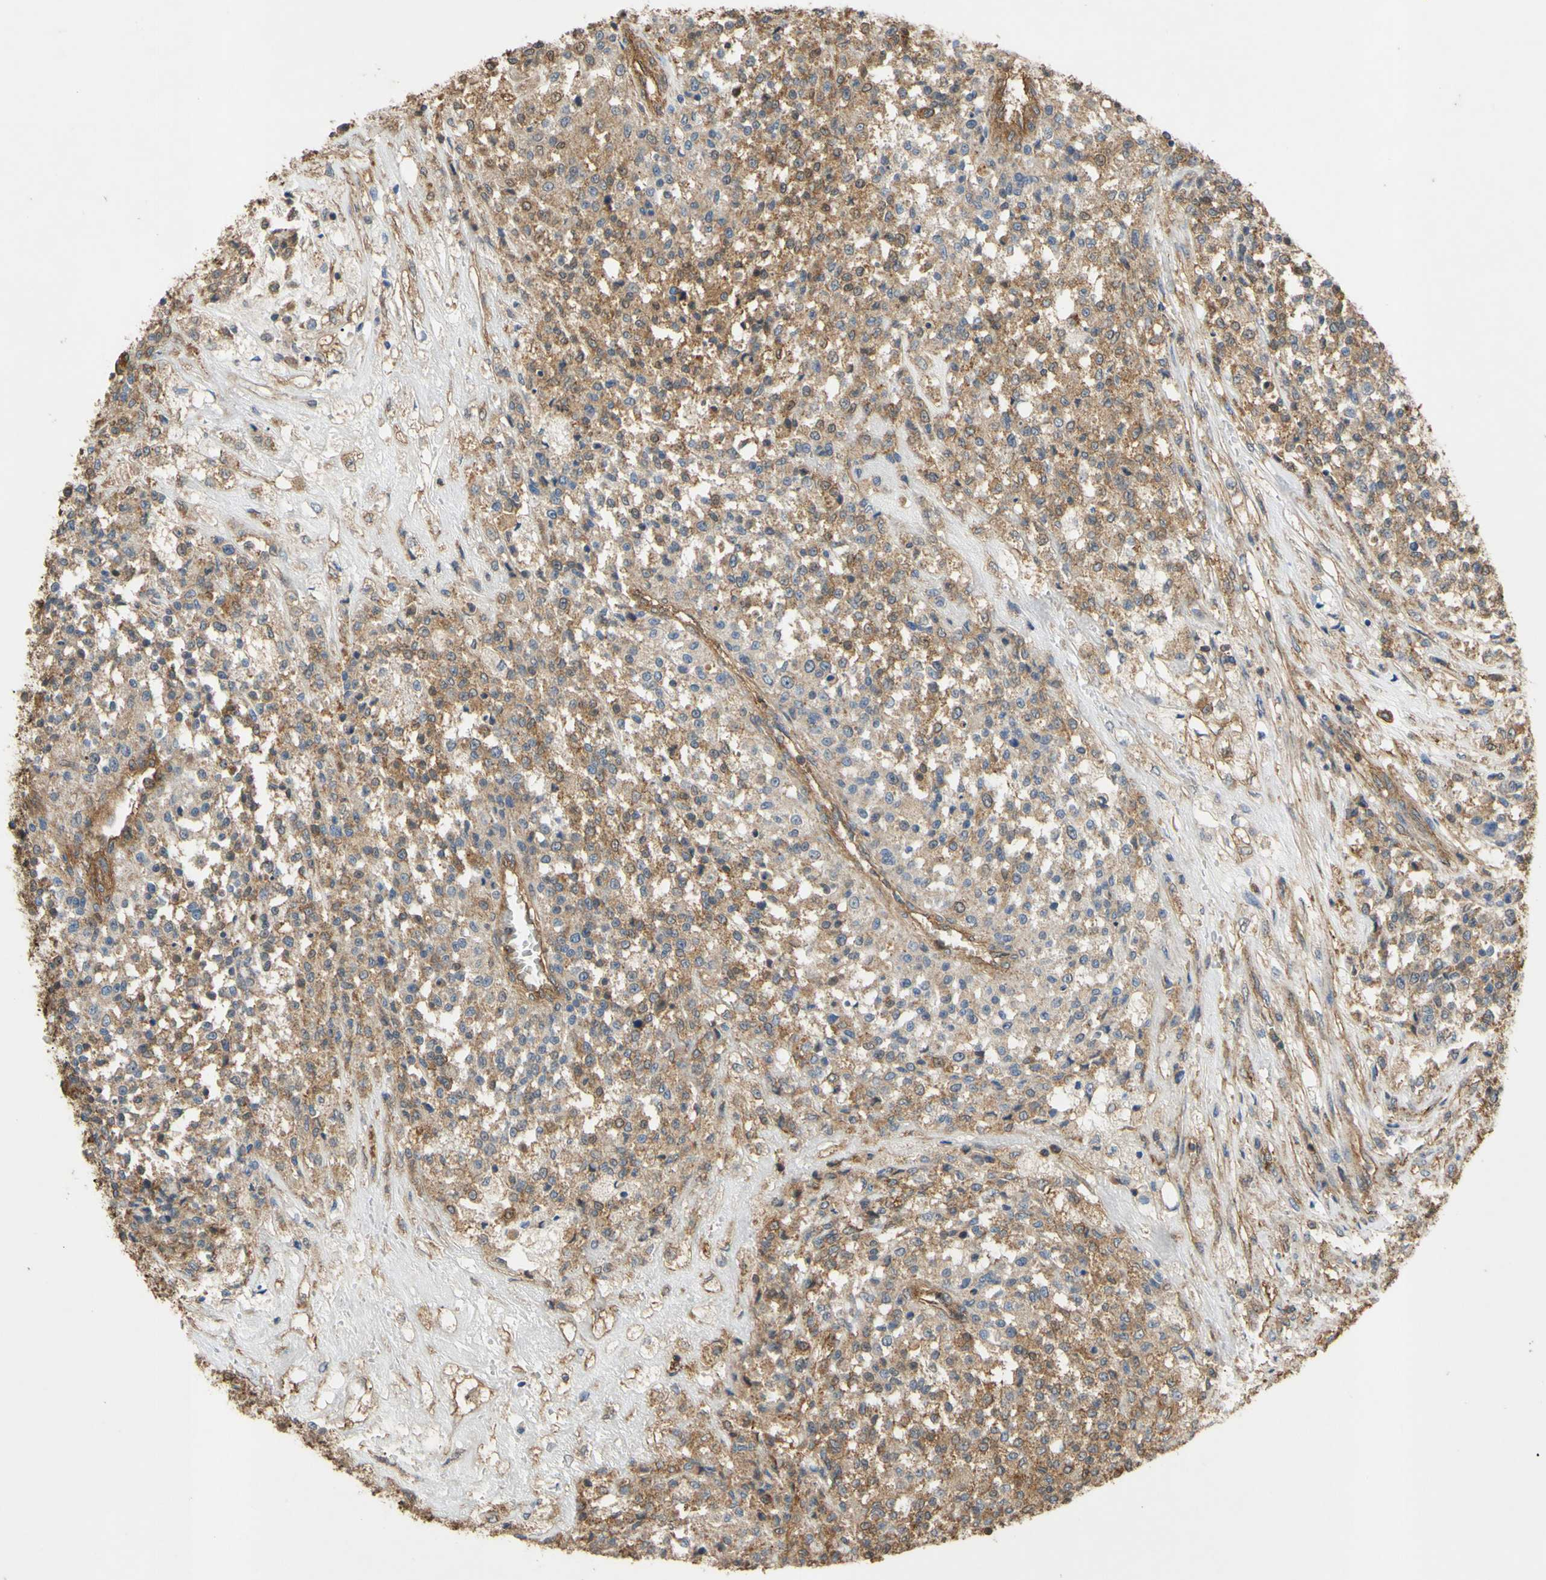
{"staining": {"intensity": "moderate", "quantity": ">75%", "location": "cytoplasmic/membranous"}, "tissue": "testis cancer", "cell_type": "Tumor cells", "image_type": "cancer", "snomed": [{"axis": "morphology", "description": "Seminoma, NOS"}, {"axis": "topography", "description": "Testis"}], "caption": "Testis cancer (seminoma) stained with IHC shows moderate cytoplasmic/membranous staining in about >75% of tumor cells.", "gene": "CTTN", "patient": {"sex": "male", "age": 59}}